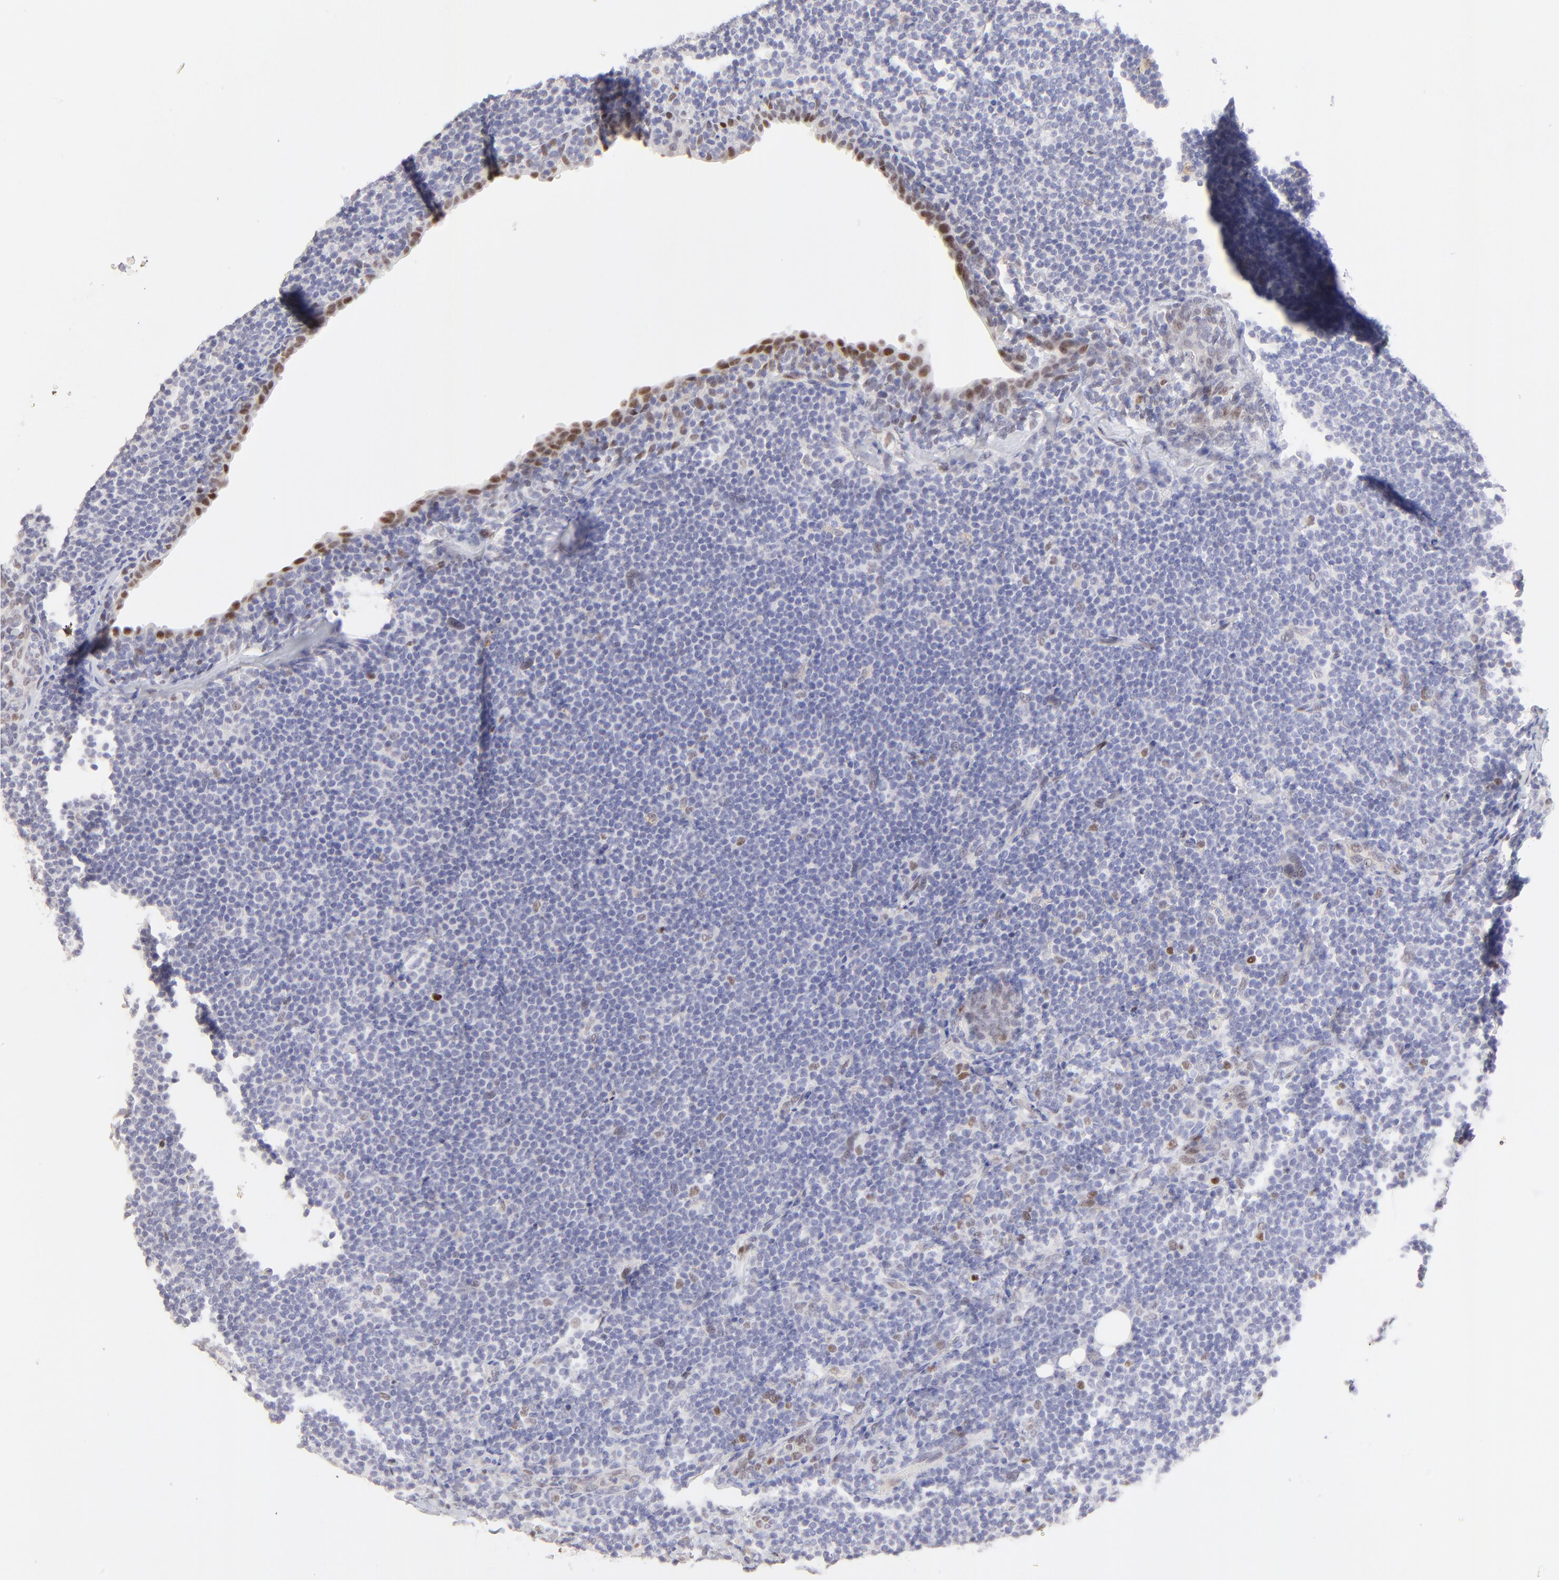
{"staining": {"intensity": "negative", "quantity": "none", "location": "none"}, "tissue": "lymph node", "cell_type": "Germinal center cells", "image_type": "normal", "snomed": [{"axis": "morphology", "description": "Normal tissue, NOS"}, {"axis": "morphology", "description": "Uncertain malignant potential"}, {"axis": "topography", "description": "Lymph node"}, {"axis": "topography", "description": "Salivary gland, NOS"}], "caption": "Germinal center cells show no significant protein staining in benign lymph node. The staining is performed using DAB (3,3'-diaminobenzidine) brown chromogen with nuclei counter-stained in using hematoxylin.", "gene": "KLF4", "patient": {"sex": "female", "age": 51}}